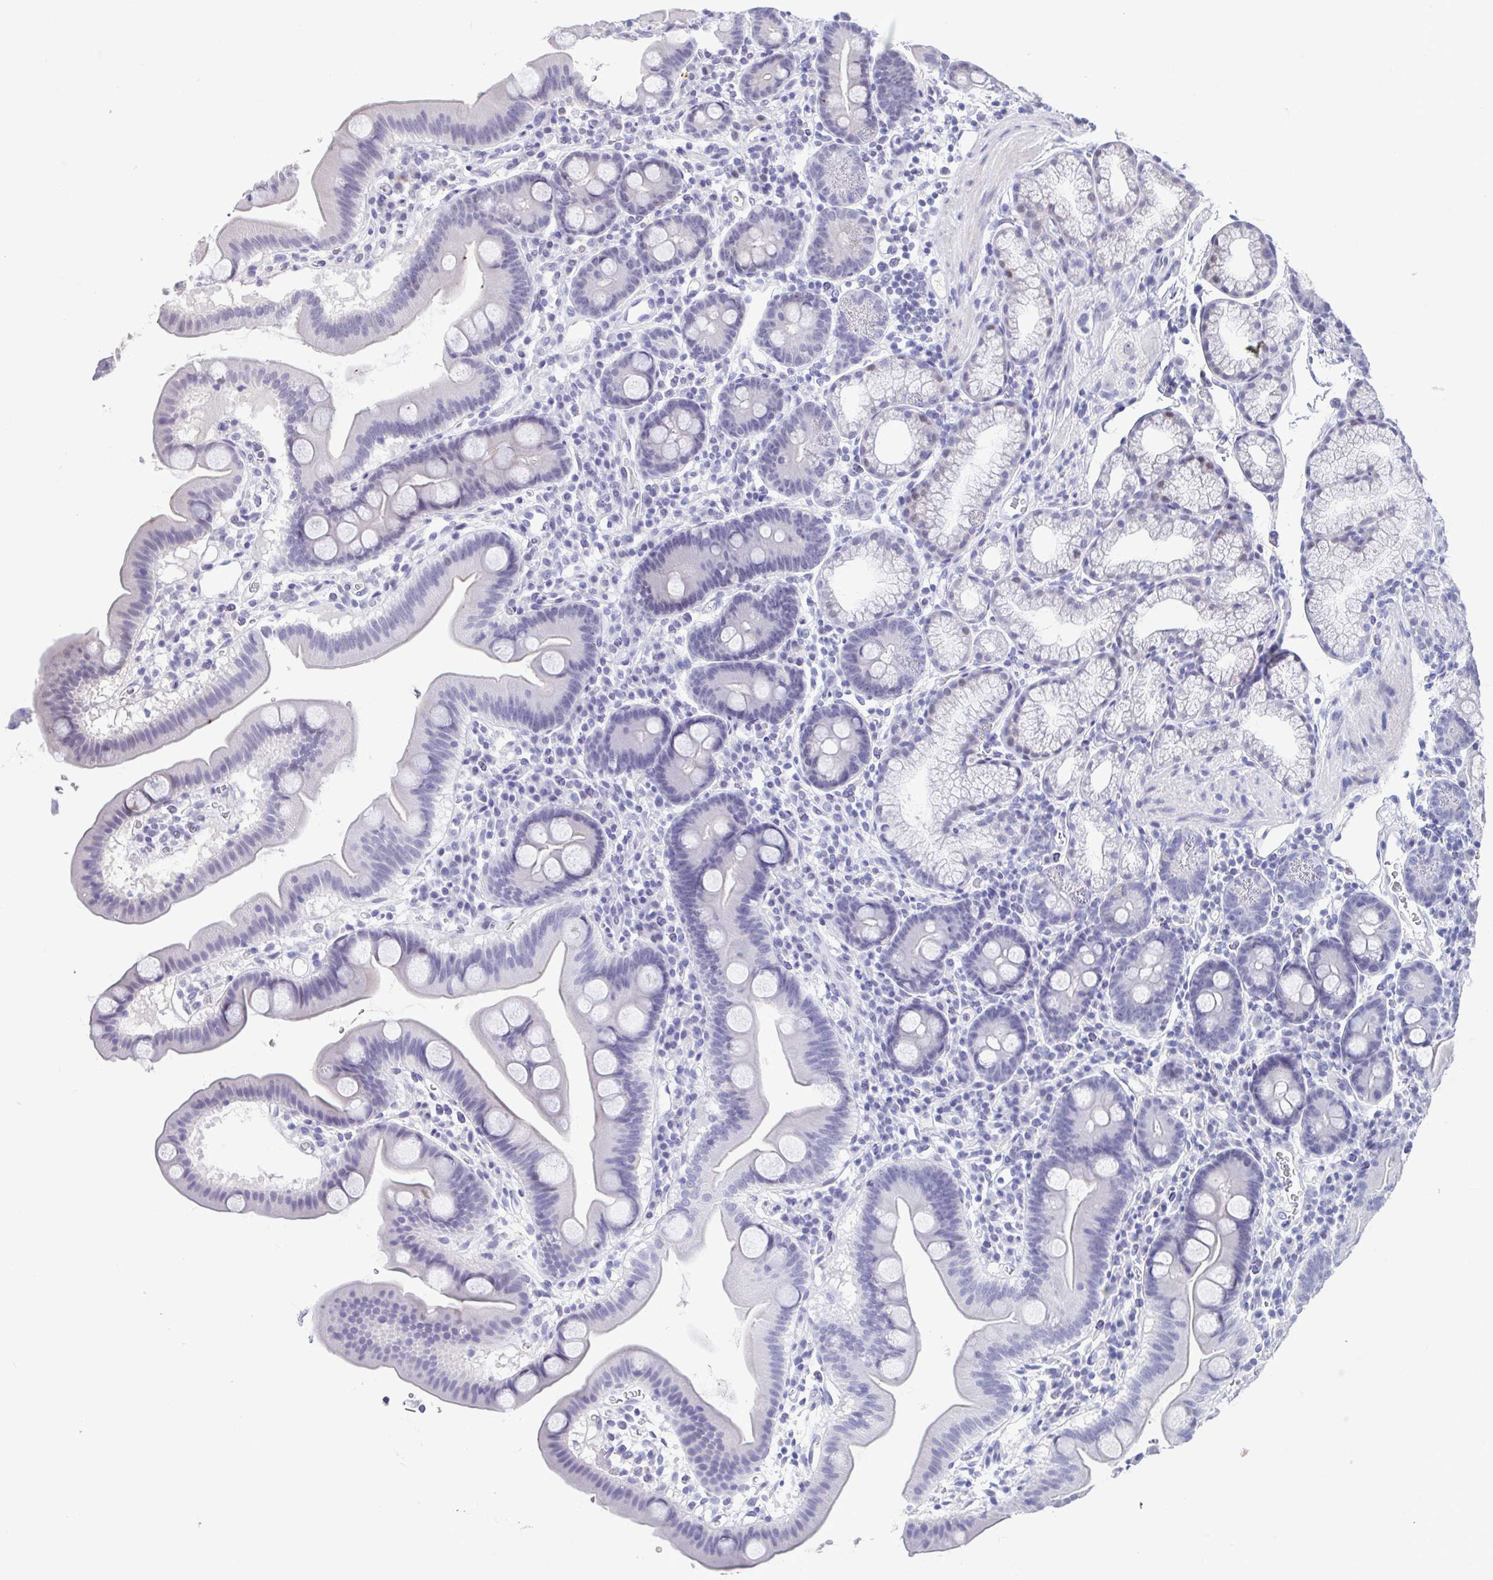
{"staining": {"intensity": "negative", "quantity": "none", "location": "none"}, "tissue": "duodenum", "cell_type": "Glandular cells", "image_type": "normal", "snomed": [{"axis": "morphology", "description": "Normal tissue, NOS"}, {"axis": "topography", "description": "Duodenum"}], "caption": "Duodenum stained for a protein using immunohistochemistry displays no expression glandular cells.", "gene": "PERM1", "patient": {"sex": "male", "age": 59}}